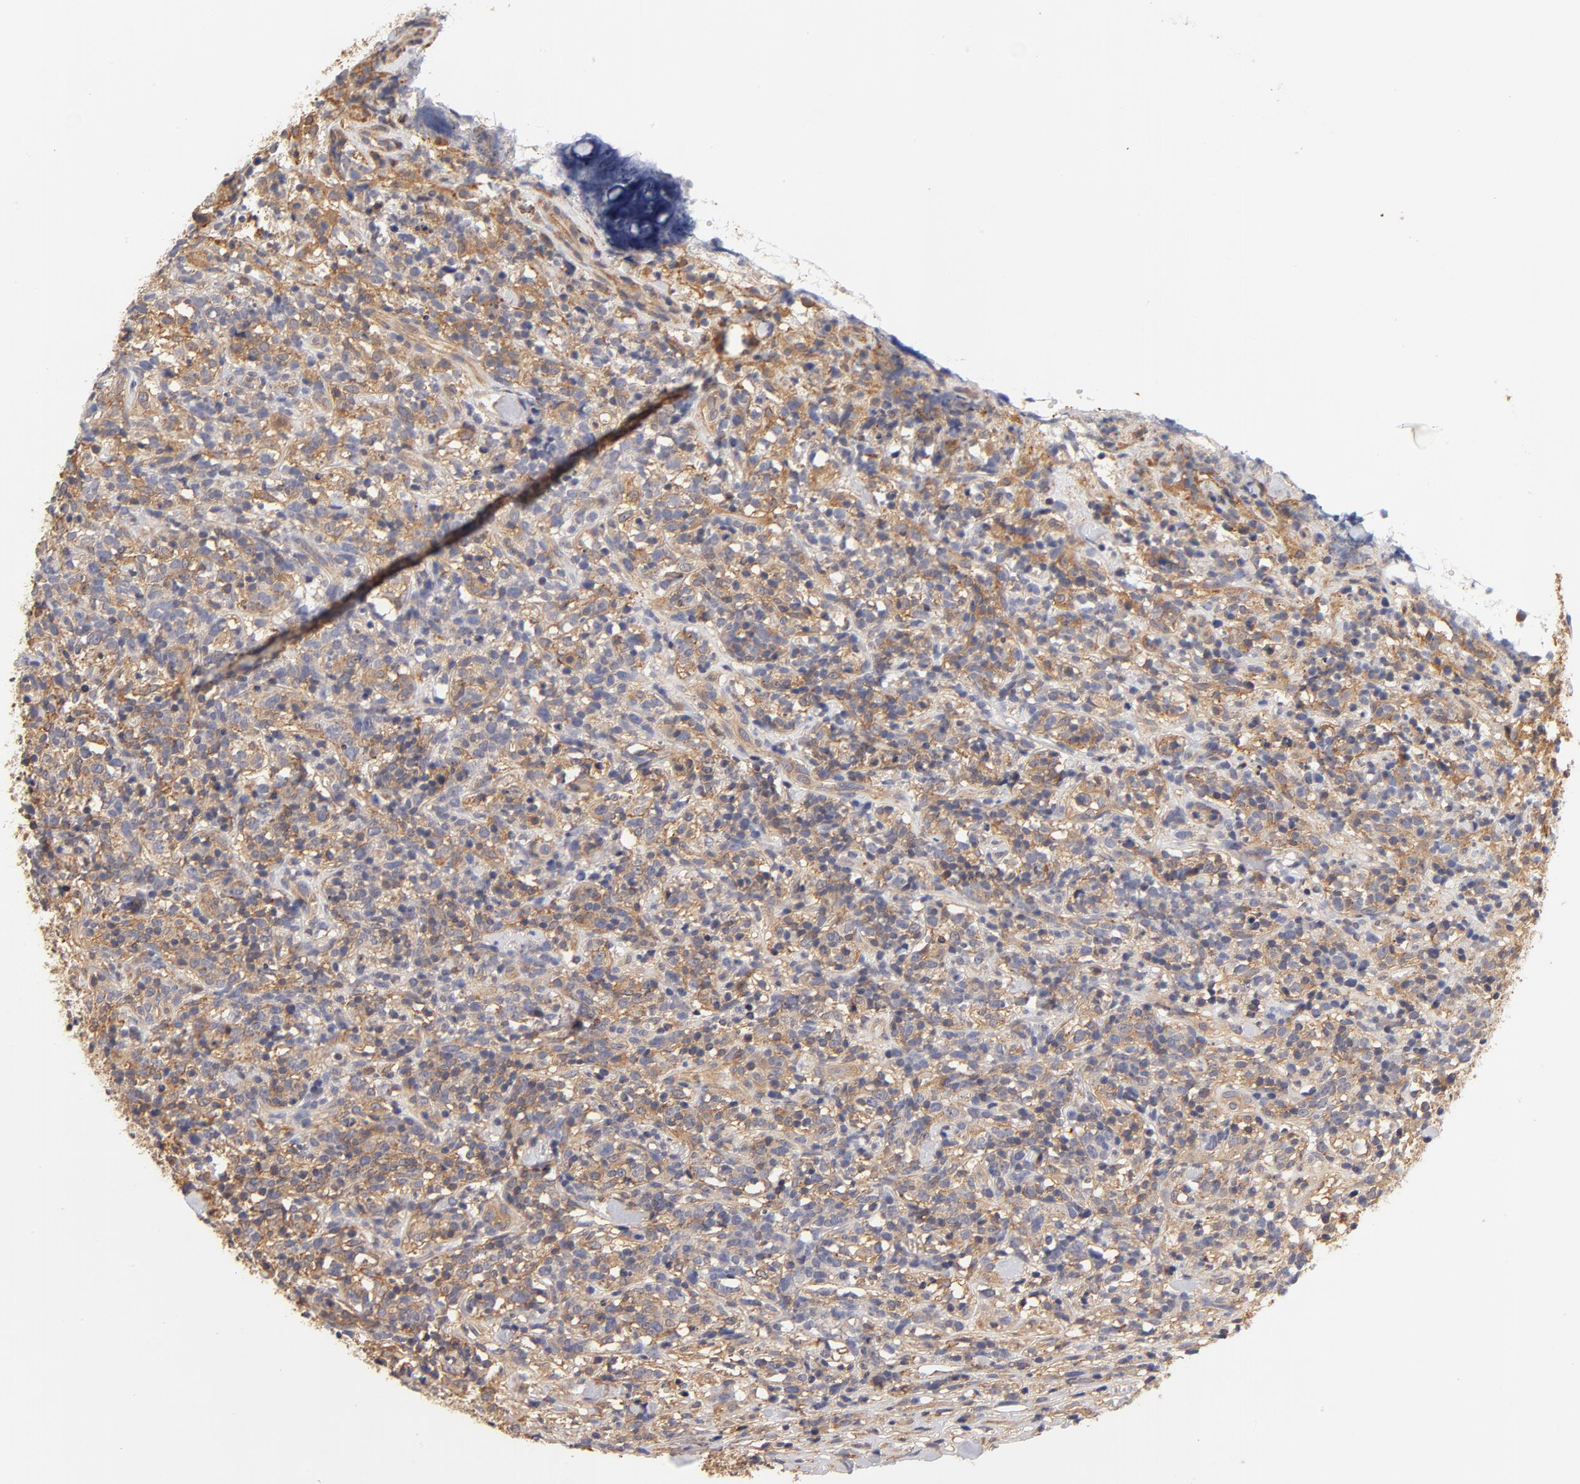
{"staining": {"intensity": "moderate", "quantity": ">75%", "location": "cytoplasmic/membranous"}, "tissue": "lymphoma", "cell_type": "Tumor cells", "image_type": "cancer", "snomed": [{"axis": "morphology", "description": "Malignant lymphoma, non-Hodgkin's type, High grade"}, {"axis": "topography", "description": "Lymph node"}], "caption": "Immunohistochemistry (IHC) micrograph of human malignant lymphoma, non-Hodgkin's type (high-grade) stained for a protein (brown), which reveals medium levels of moderate cytoplasmic/membranous positivity in approximately >75% of tumor cells.", "gene": "FCMR", "patient": {"sex": "female", "age": 73}}